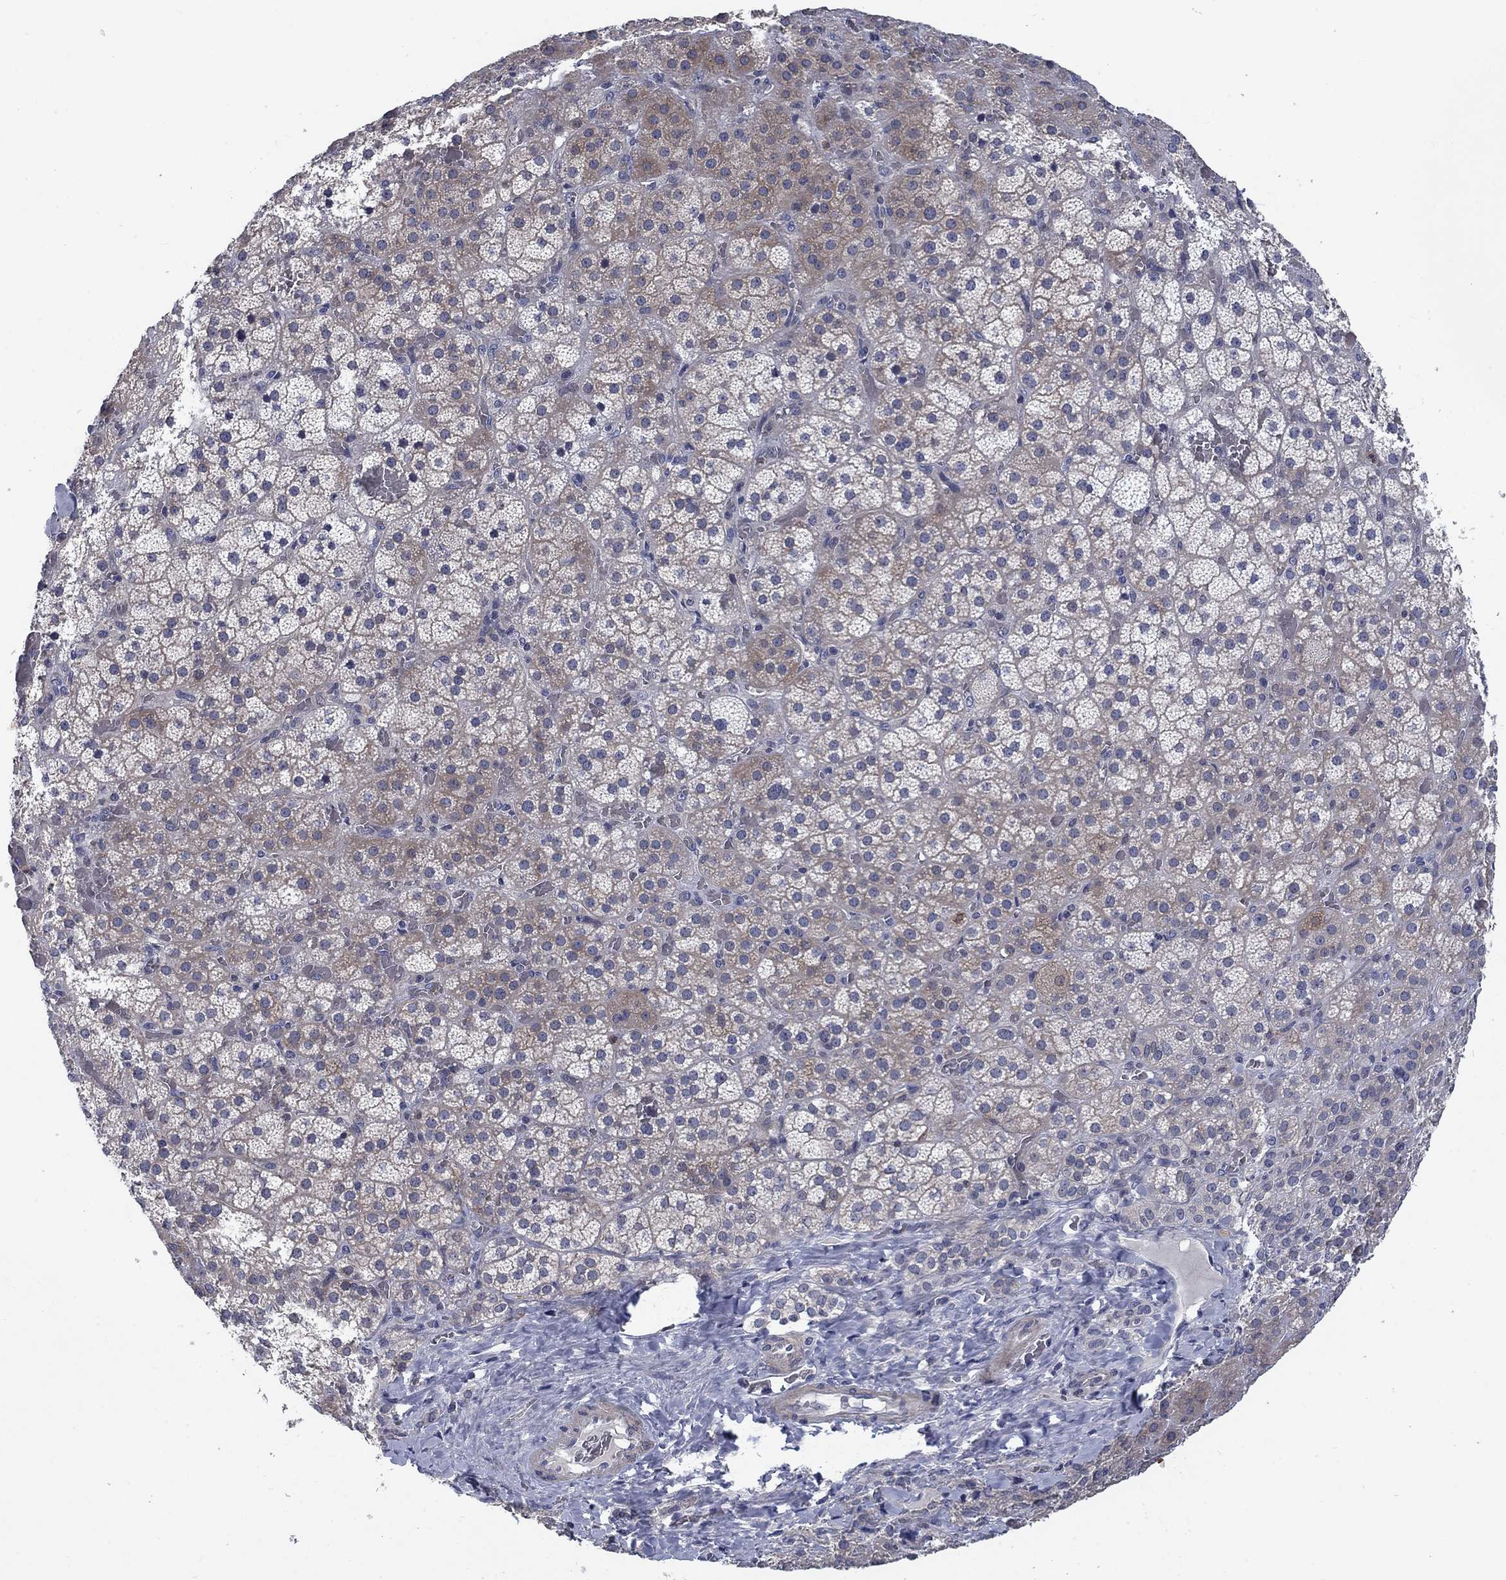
{"staining": {"intensity": "moderate", "quantity": "<25%", "location": "cytoplasmic/membranous"}, "tissue": "adrenal gland", "cell_type": "Glandular cells", "image_type": "normal", "snomed": [{"axis": "morphology", "description": "Normal tissue, NOS"}, {"axis": "topography", "description": "Adrenal gland"}], "caption": "Immunohistochemical staining of unremarkable human adrenal gland shows <25% levels of moderate cytoplasmic/membranous protein staining in about <25% of glandular cells.", "gene": "KIF15", "patient": {"sex": "male", "age": 57}}